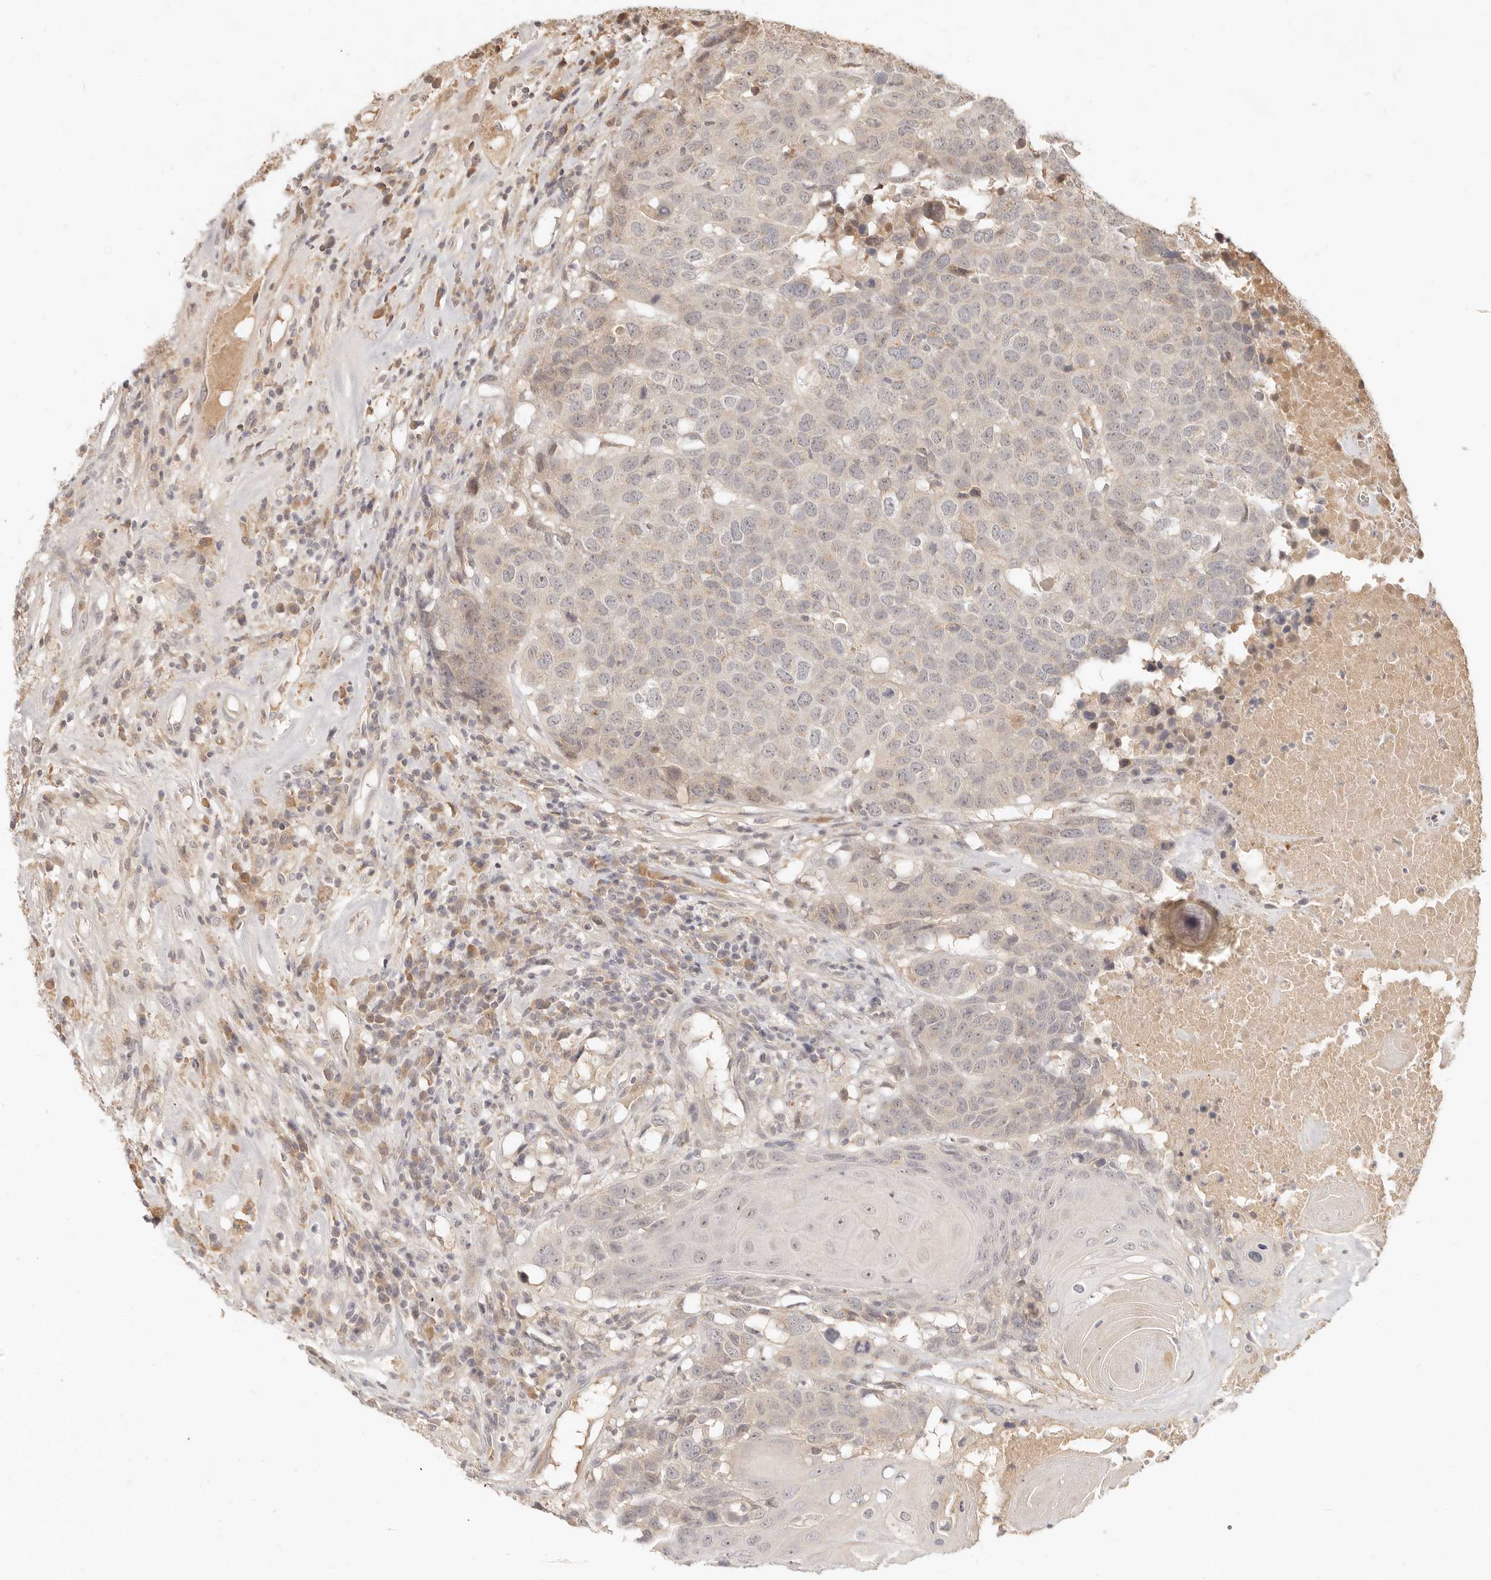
{"staining": {"intensity": "weak", "quantity": "25%-75%", "location": "cytoplasmic/membranous"}, "tissue": "head and neck cancer", "cell_type": "Tumor cells", "image_type": "cancer", "snomed": [{"axis": "morphology", "description": "Squamous cell carcinoma, NOS"}, {"axis": "topography", "description": "Head-Neck"}], "caption": "Immunohistochemical staining of head and neck cancer (squamous cell carcinoma) exhibits low levels of weak cytoplasmic/membranous staining in approximately 25%-75% of tumor cells.", "gene": "UBXN11", "patient": {"sex": "male", "age": 66}}